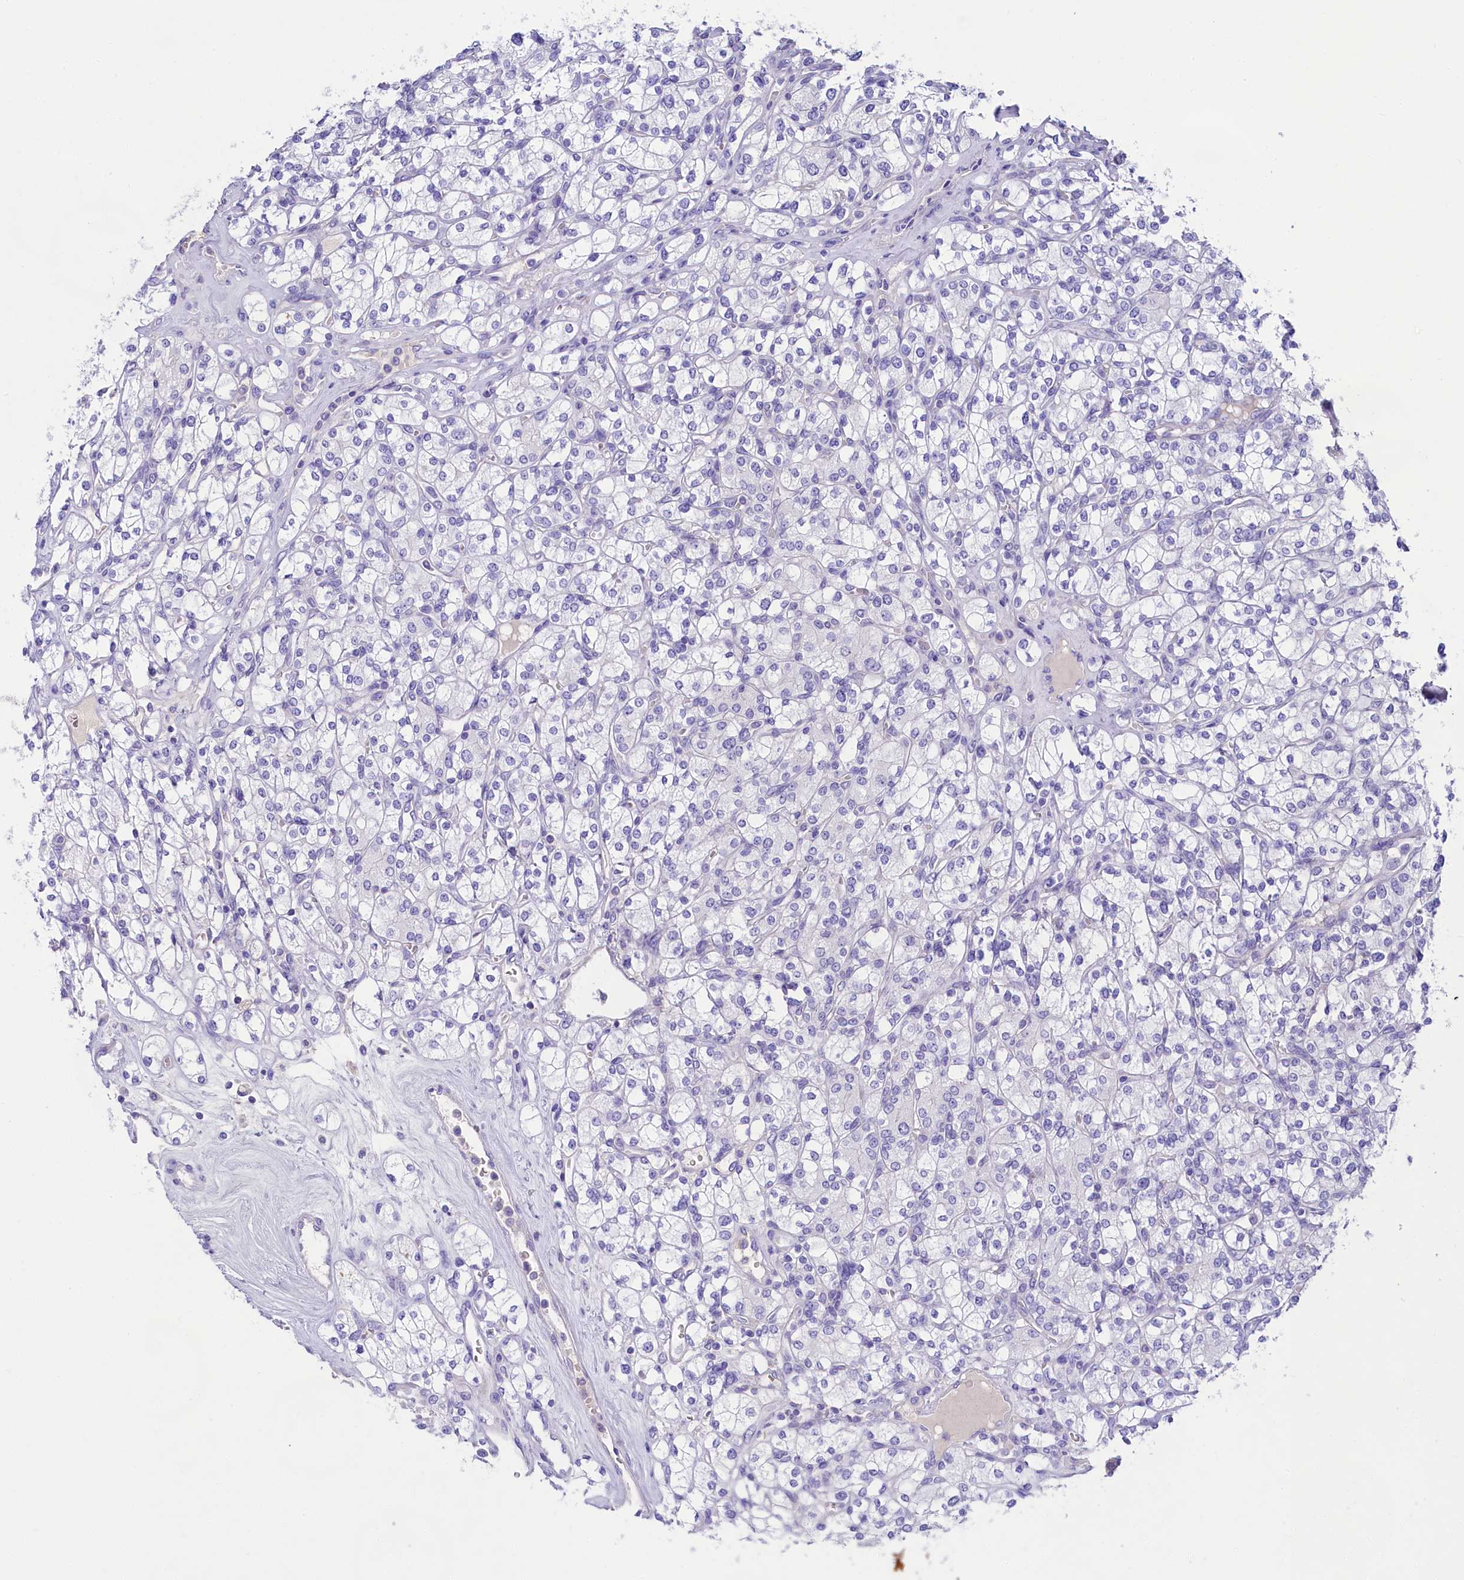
{"staining": {"intensity": "negative", "quantity": "none", "location": "none"}, "tissue": "renal cancer", "cell_type": "Tumor cells", "image_type": "cancer", "snomed": [{"axis": "morphology", "description": "Adenocarcinoma, NOS"}, {"axis": "topography", "description": "Kidney"}], "caption": "IHC histopathology image of human adenocarcinoma (renal) stained for a protein (brown), which displays no positivity in tumor cells.", "gene": "SULT2A1", "patient": {"sex": "male", "age": 77}}